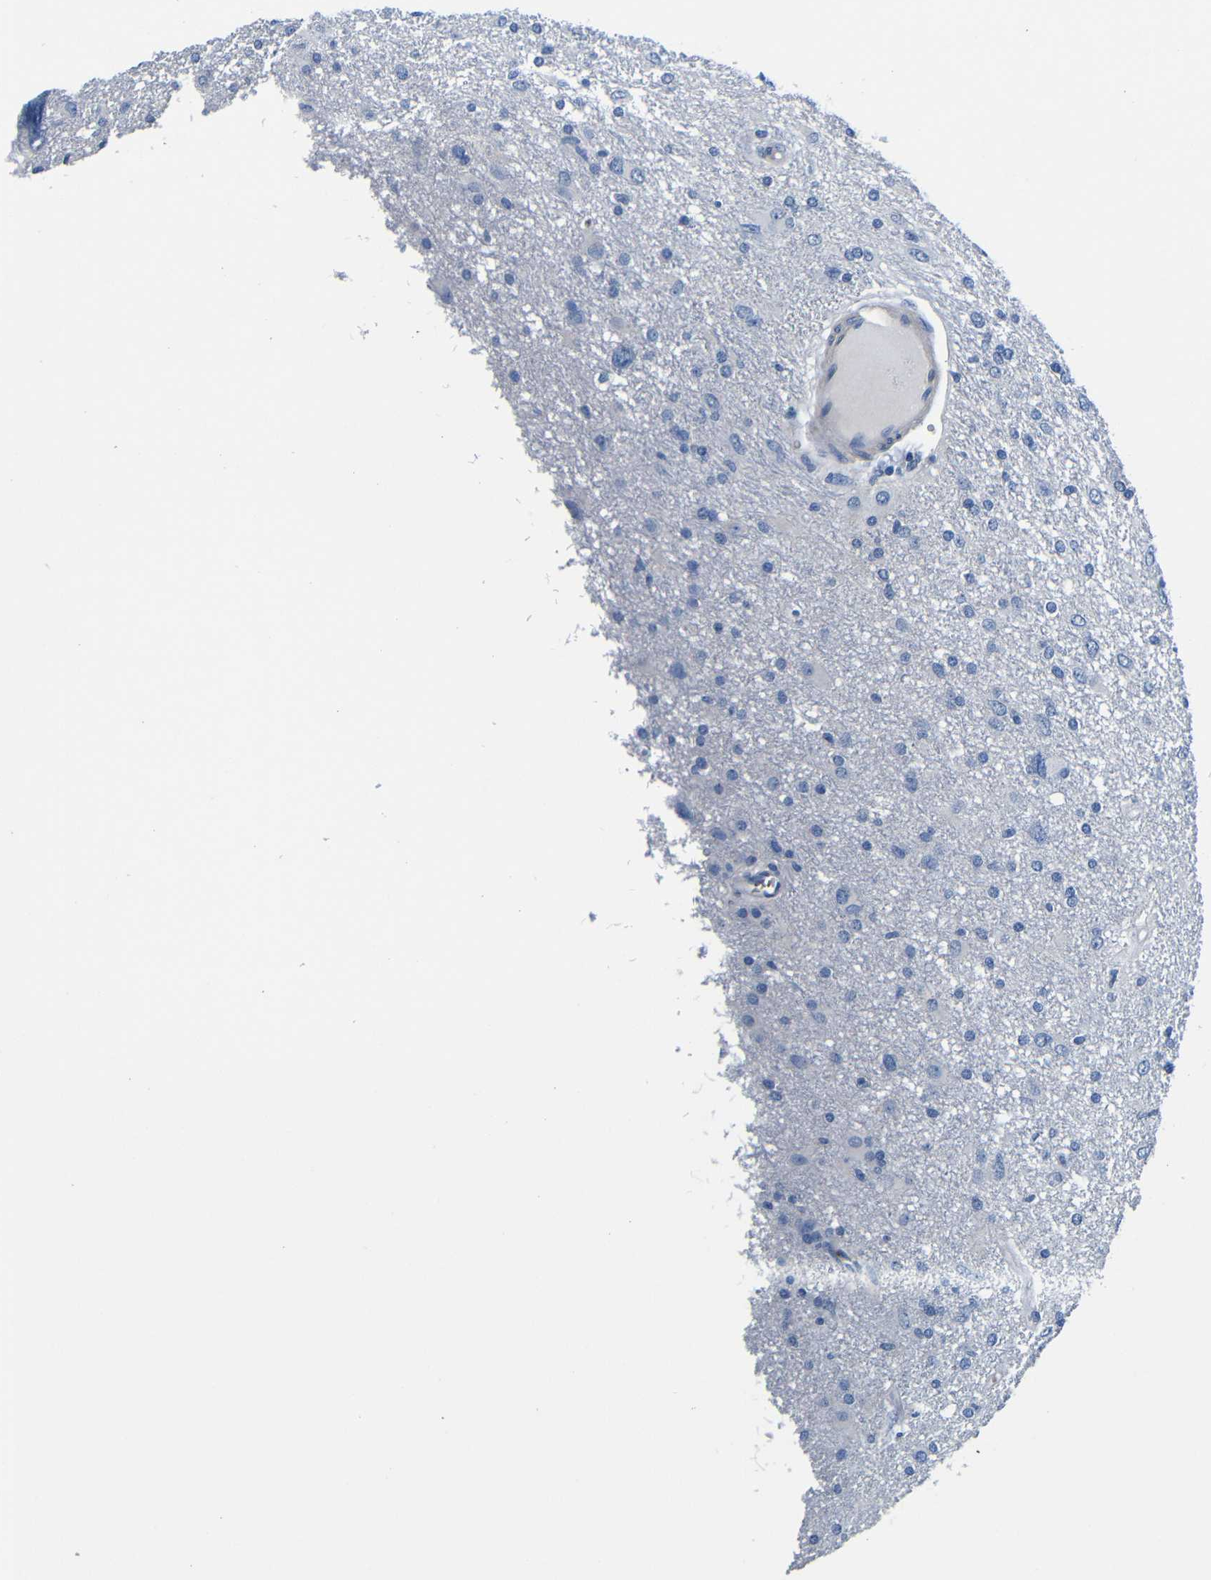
{"staining": {"intensity": "negative", "quantity": "none", "location": "none"}, "tissue": "glioma", "cell_type": "Tumor cells", "image_type": "cancer", "snomed": [{"axis": "morphology", "description": "Glioma, malignant, High grade"}, {"axis": "topography", "description": "Brain"}], "caption": "High magnification brightfield microscopy of glioma stained with DAB (brown) and counterstained with hematoxylin (blue): tumor cells show no significant positivity.", "gene": "TNFAIP1", "patient": {"sex": "female", "age": 59}}